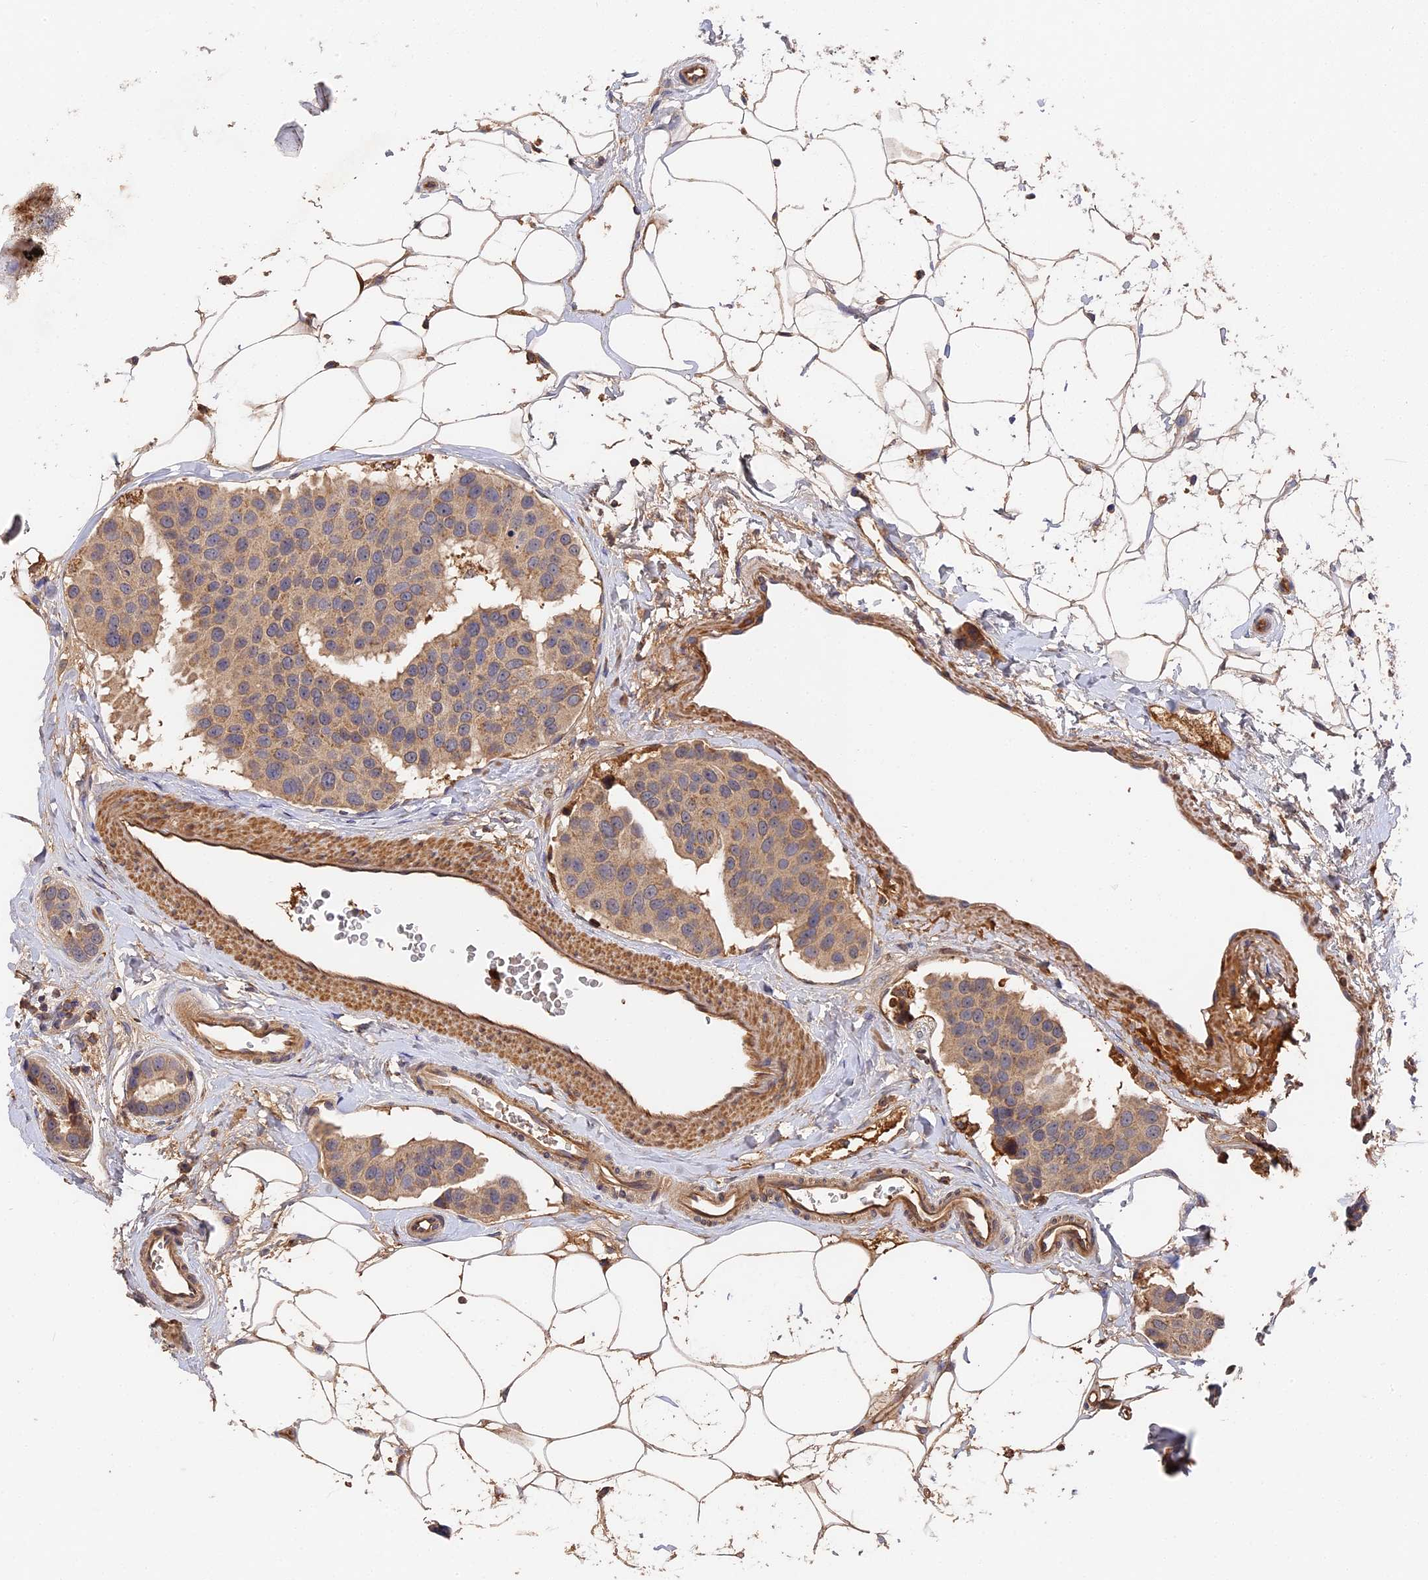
{"staining": {"intensity": "weak", "quantity": ">75%", "location": "cytoplasmic/membranous"}, "tissue": "breast cancer", "cell_type": "Tumor cells", "image_type": "cancer", "snomed": [{"axis": "morphology", "description": "Normal tissue, NOS"}, {"axis": "morphology", "description": "Duct carcinoma"}, {"axis": "topography", "description": "Breast"}], "caption": "Brown immunohistochemical staining in breast cancer displays weak cytoplasmic/membranous staining in about >75% of tumor cells.", "gene": "DHRS11", "patient": {"sex": "female", "age": 39}}